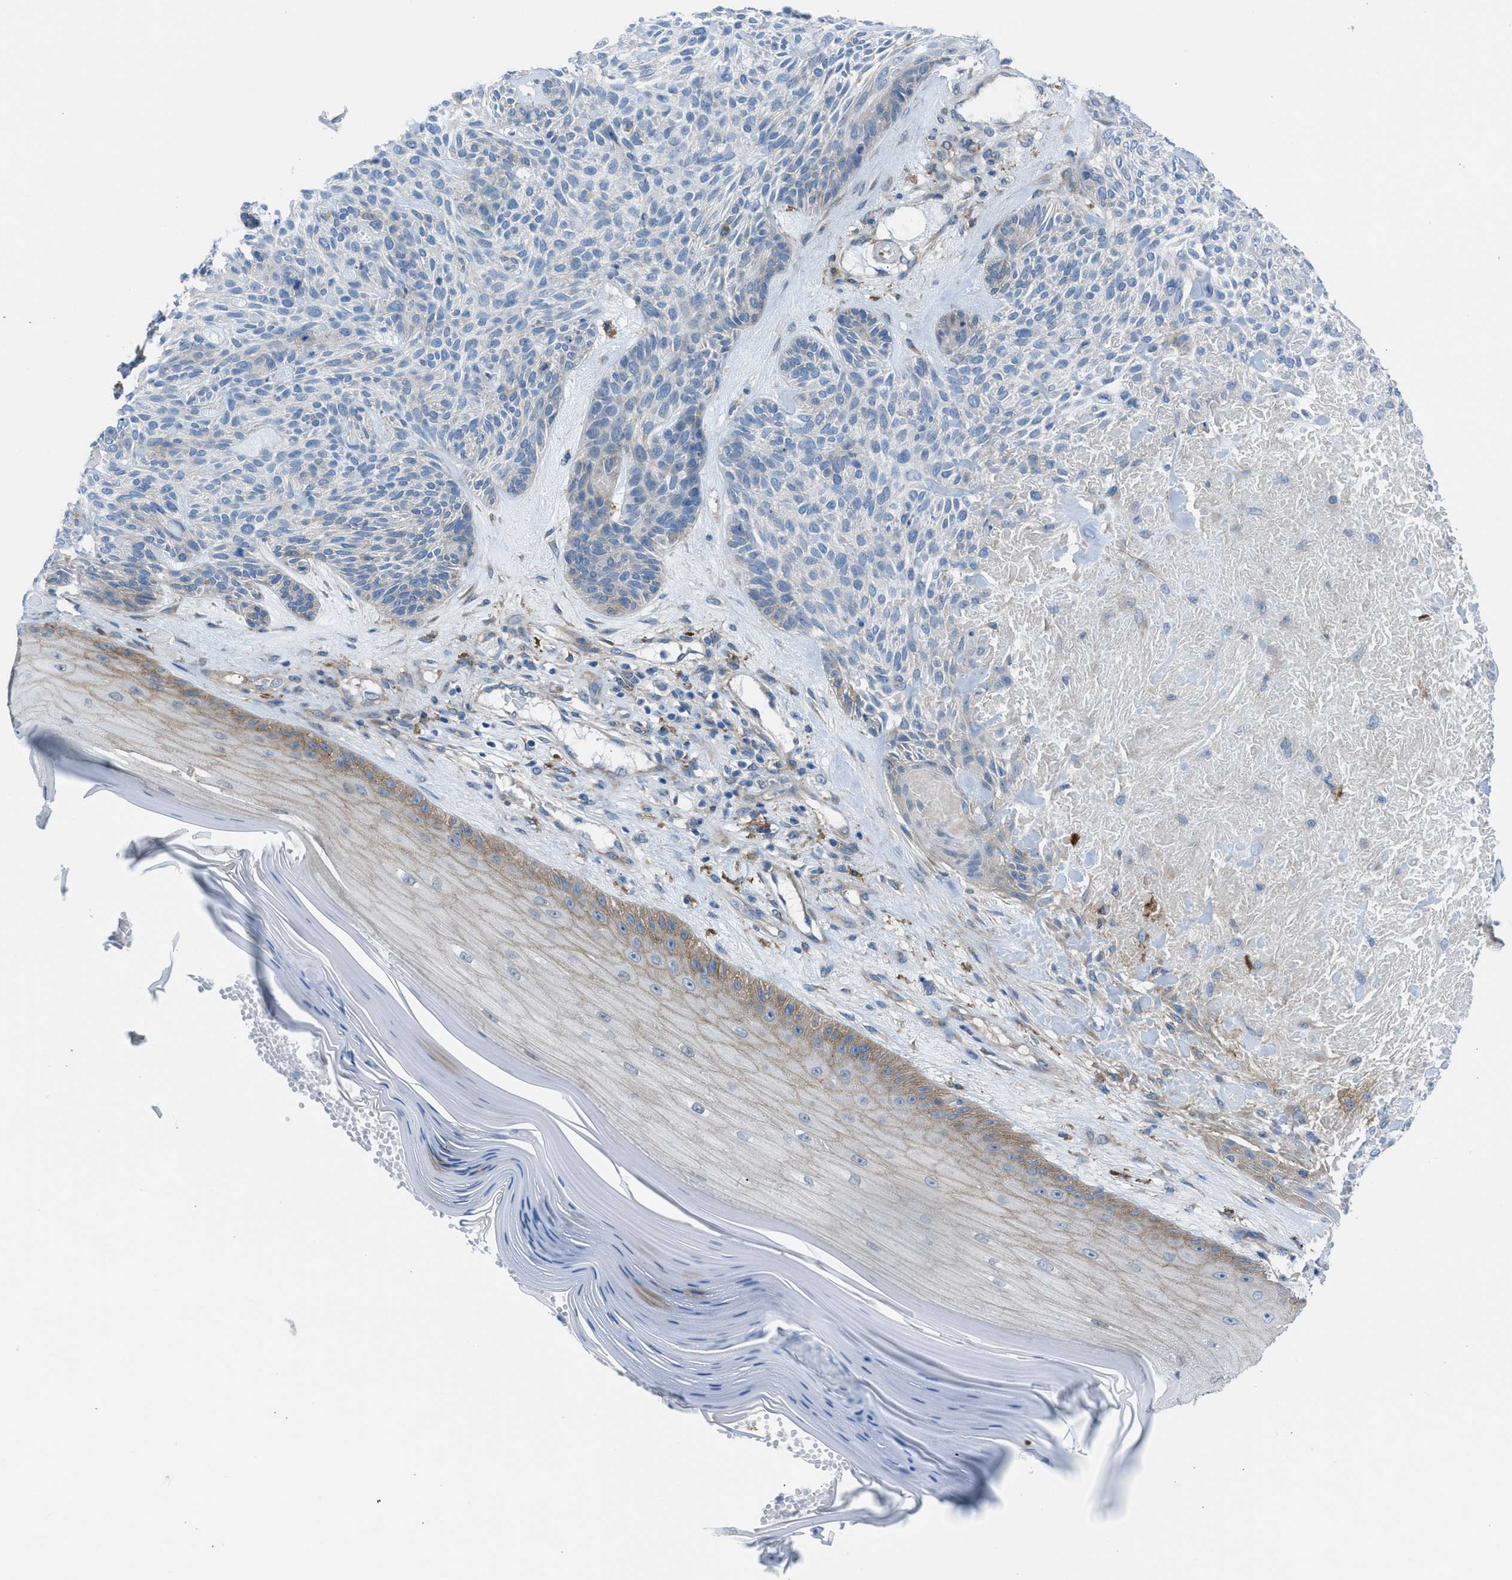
{"staining": {"intensity": "negative", "quantity": "none", "location": "none"}, "tissue": "skin cancer", "cell_type": "Tumor cells", "image_type": "cancer", "snomed": [{"axis": "morphology", "description": "Basal cell carcinoma"}, {"axis": "topography", "description": "Skin"}], "caption": "Tumor cells show no significant protein positivity in skin basal cell carcinoma.", "gene": "EGFR", "patient": {"sex": "male", "age": 55}}